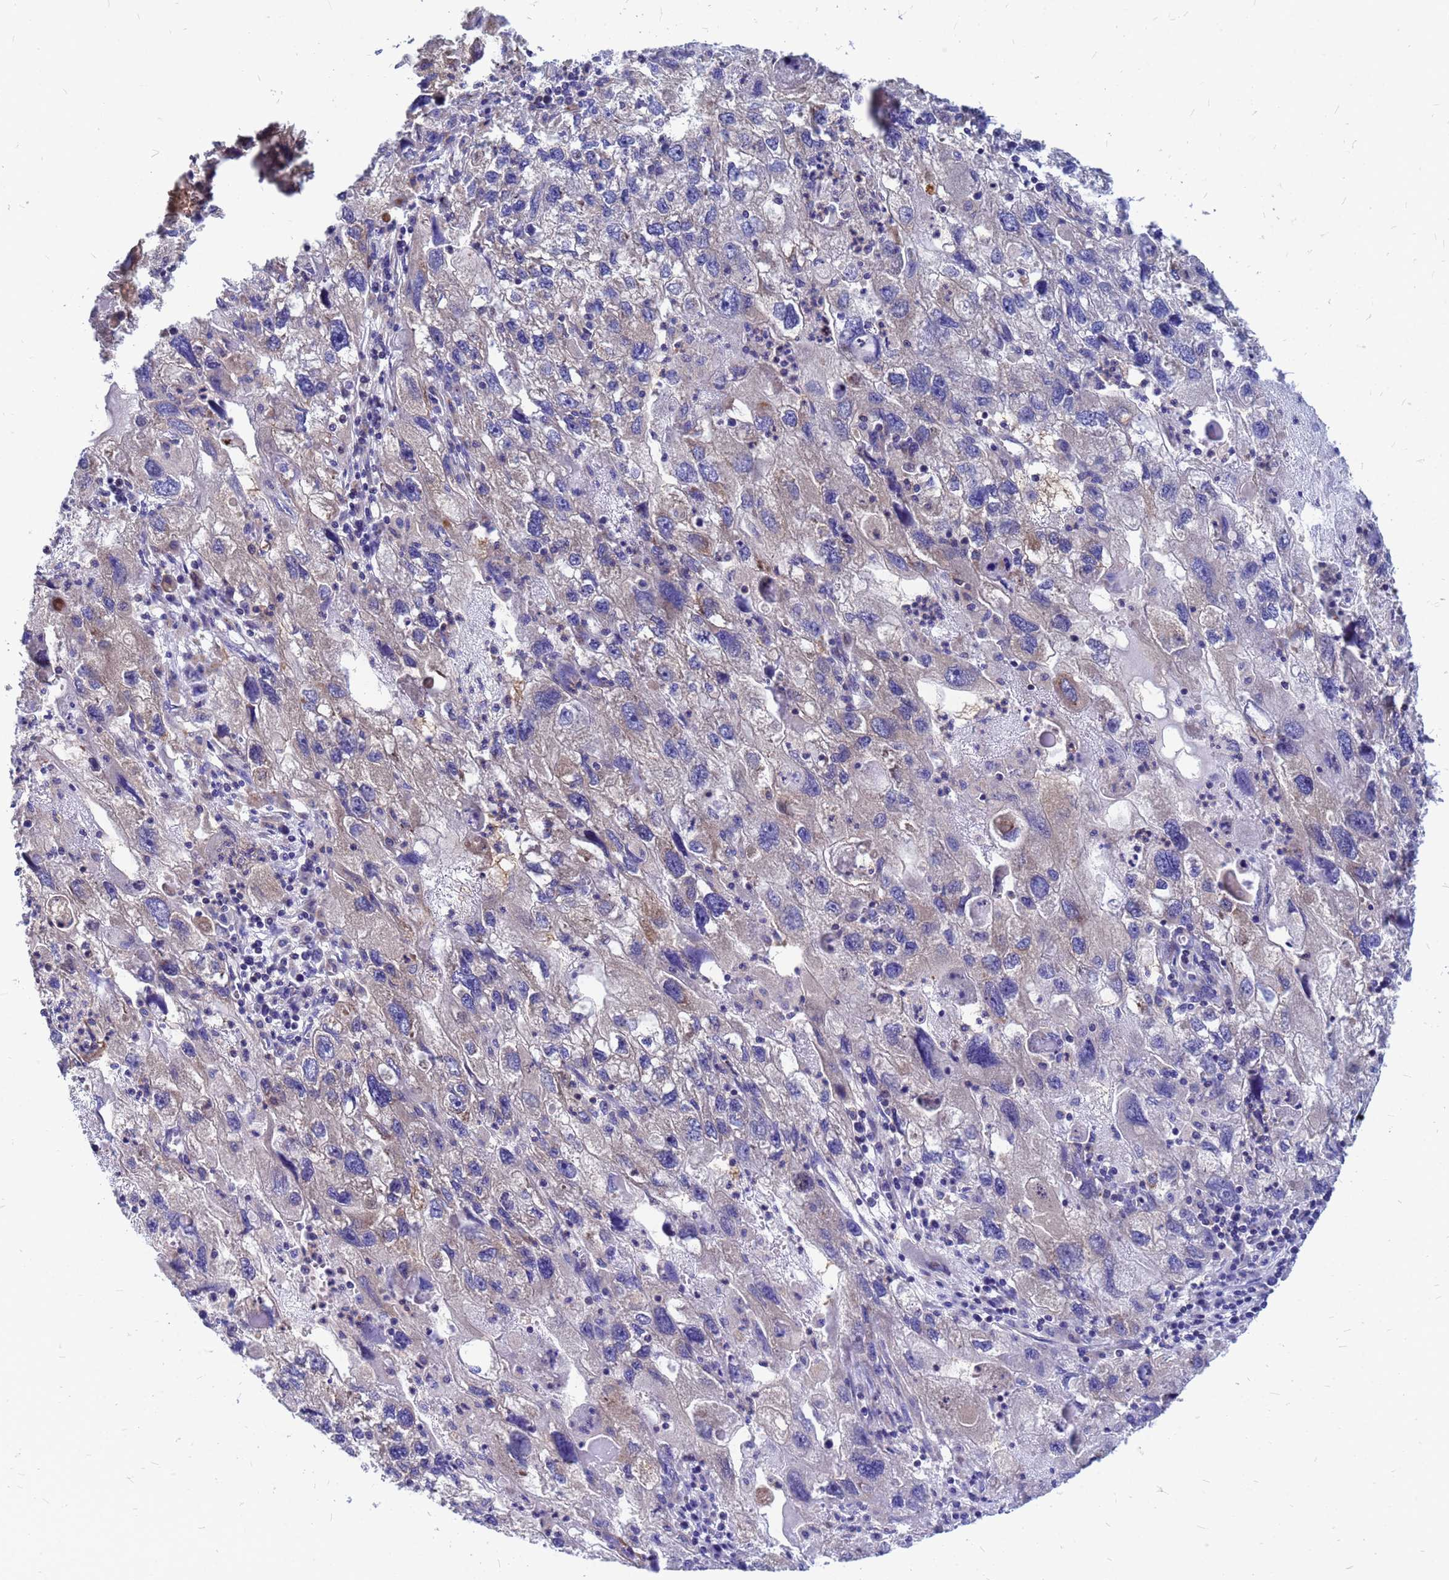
{"staining": {"intensity": "weak", "quantity": "<25%", "location": "cytoplasmic/membranous"}, "tissue": "endometrial cancer", "cell_type": "Tumor cells", "image_type": "cancer", "snomed": [{"axis": "morphology", "description": "Adenocarcinoma, NOS"}, {"axis": "topography", "description": "Endometrium"}], "caption": "A histopathology image of endometrial cancer stained for a protein shows no brown staining in tumor cells.", "gene": "FHIP1A", "patient": {"sex": "female", "age": 49}}